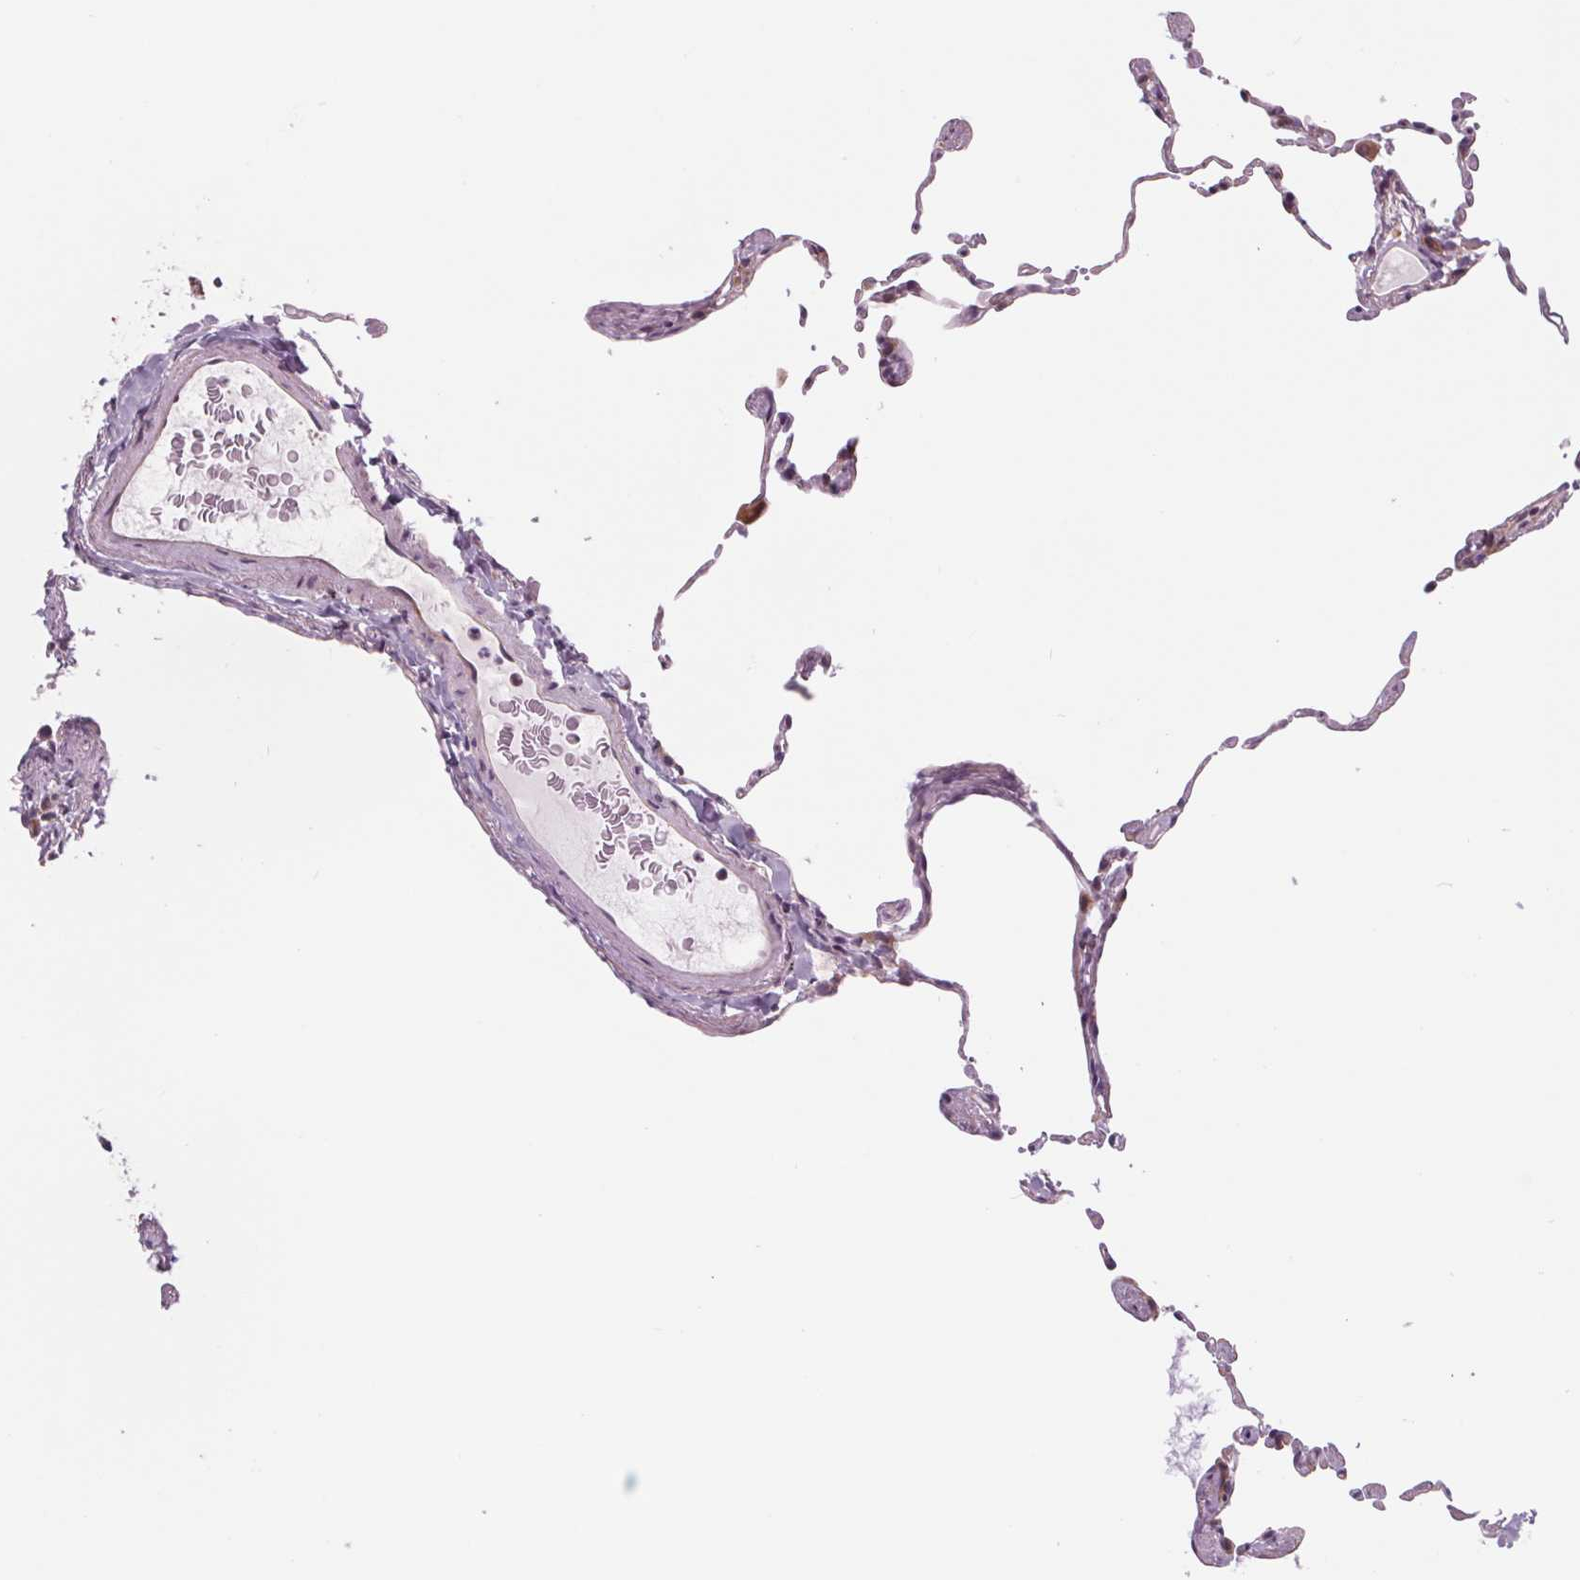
{"staining": {"intensity": "moderate", "quantity": ">75%", "location": "cytoplasmic/membranous"}, "tissue": "lung", "cell_type": "Alveolar cells", "image_type": "normal", "snomed": [{"axis": "morphology", "description": "Normal tissue, NOS"}, {"axis": "topography", "description": "Lung"}], "caption": "Protein expression analysis of normal lung reveals moderate cytoplasmic/membranous positivity in approximately >75% of alveolar cells.", "gene": "SAMD5", "patient": {"sex": "female", "age": 57}}